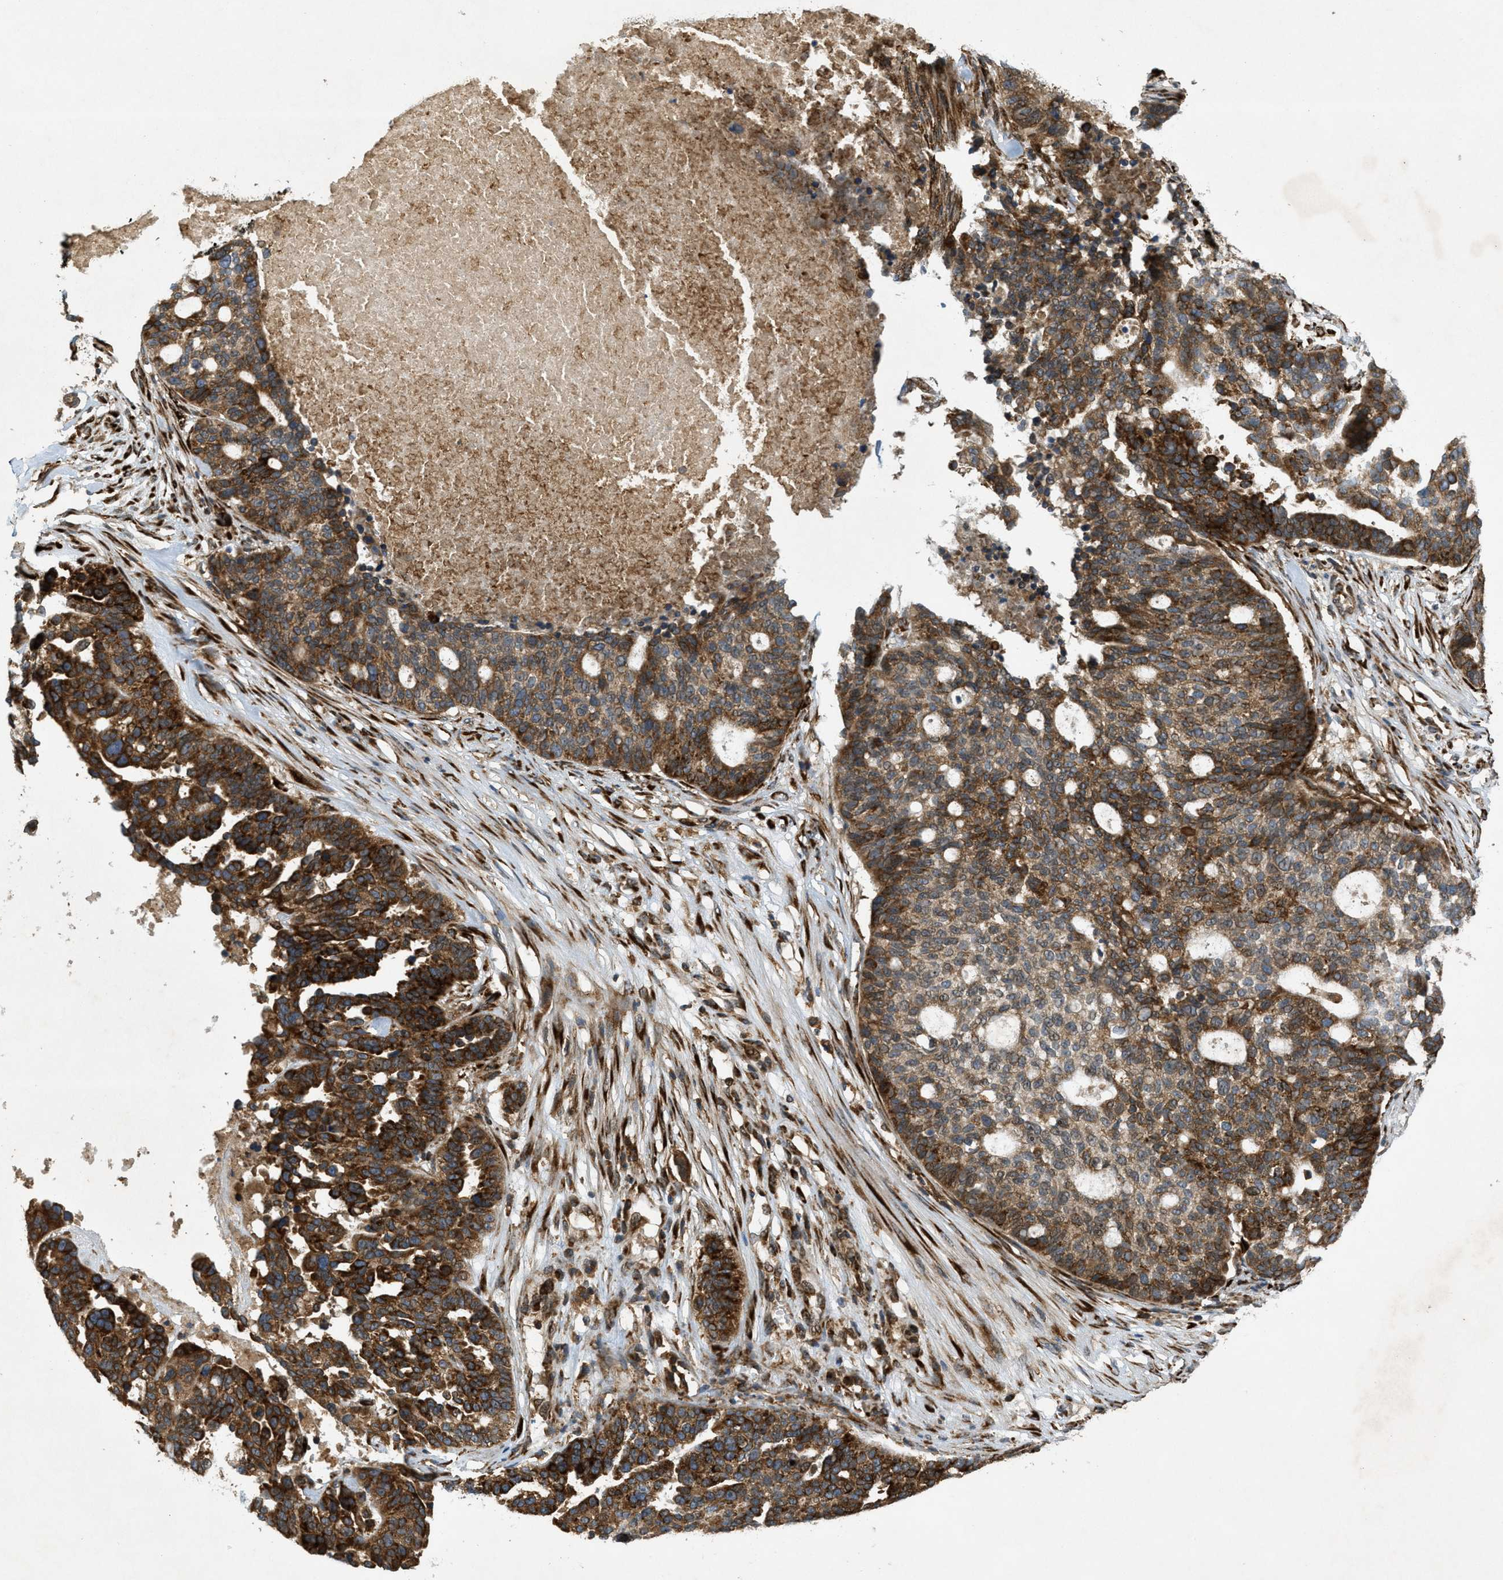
{"staining": {"intensity": "strong", "quantity": "25%-75%", "location": "cytoplasmic/membranous"}, "tissue": "ovarian cancer", "cell_type": "Tumor cells", "image_type": "cancer", "snomed": [{"axis": "morphology", "description": "Cystadenocarcinoma, serous, NOS"}, {"axis": "topography", "description": "Ovary"}], "caption": "A photomicrograph of human ovarian serous cystadenocarcinoma stained for a protein shows strong cytoplasmic/membranous brown staining in tumor cells.", "gene": "PCDH18", "patient": {"sex": "female", "age": 59}}